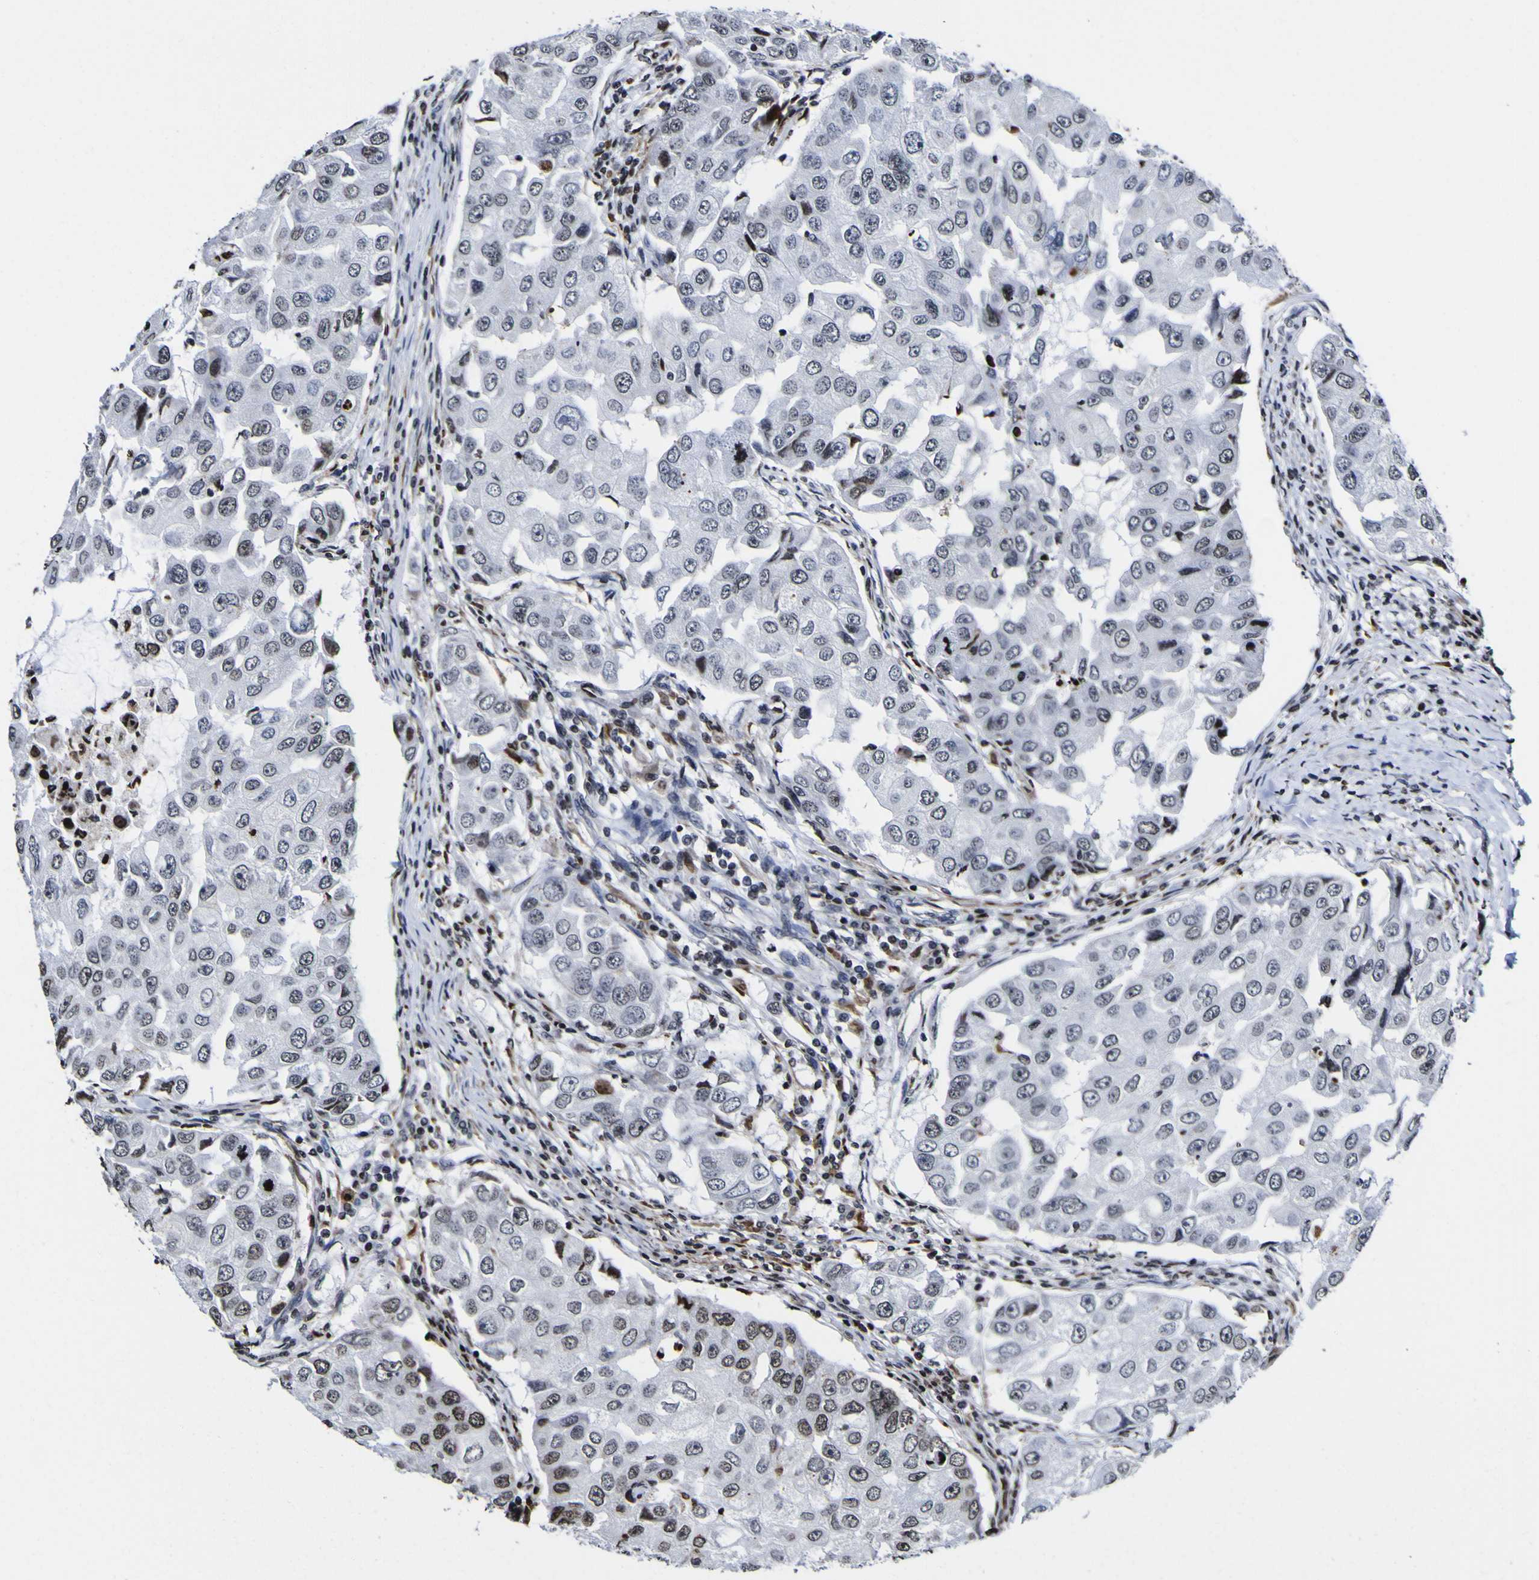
{"staining": {"intensity": "moderate", "quantity": "<25%", "location": "nuclear"}, "tissue": "breast cancer", "cell_type": "Tumor cells", "image_type": "cancer", "snomed": [{"axis": "morphology", "description": "Duct carcinoma"}, {"axis": "topography", "description": "Breast"}], "caption": "A brown stain highlights moderate nuclear expression of a protein in human breast invasive ductal carcinoma tumor cells. The staining was performed using DAB, with brown indicating positive protein expression. Nuclei are stained blue with hematoxylin.", "gene": "PIAS1", "patient": {"sex": "female", "age": 27}}